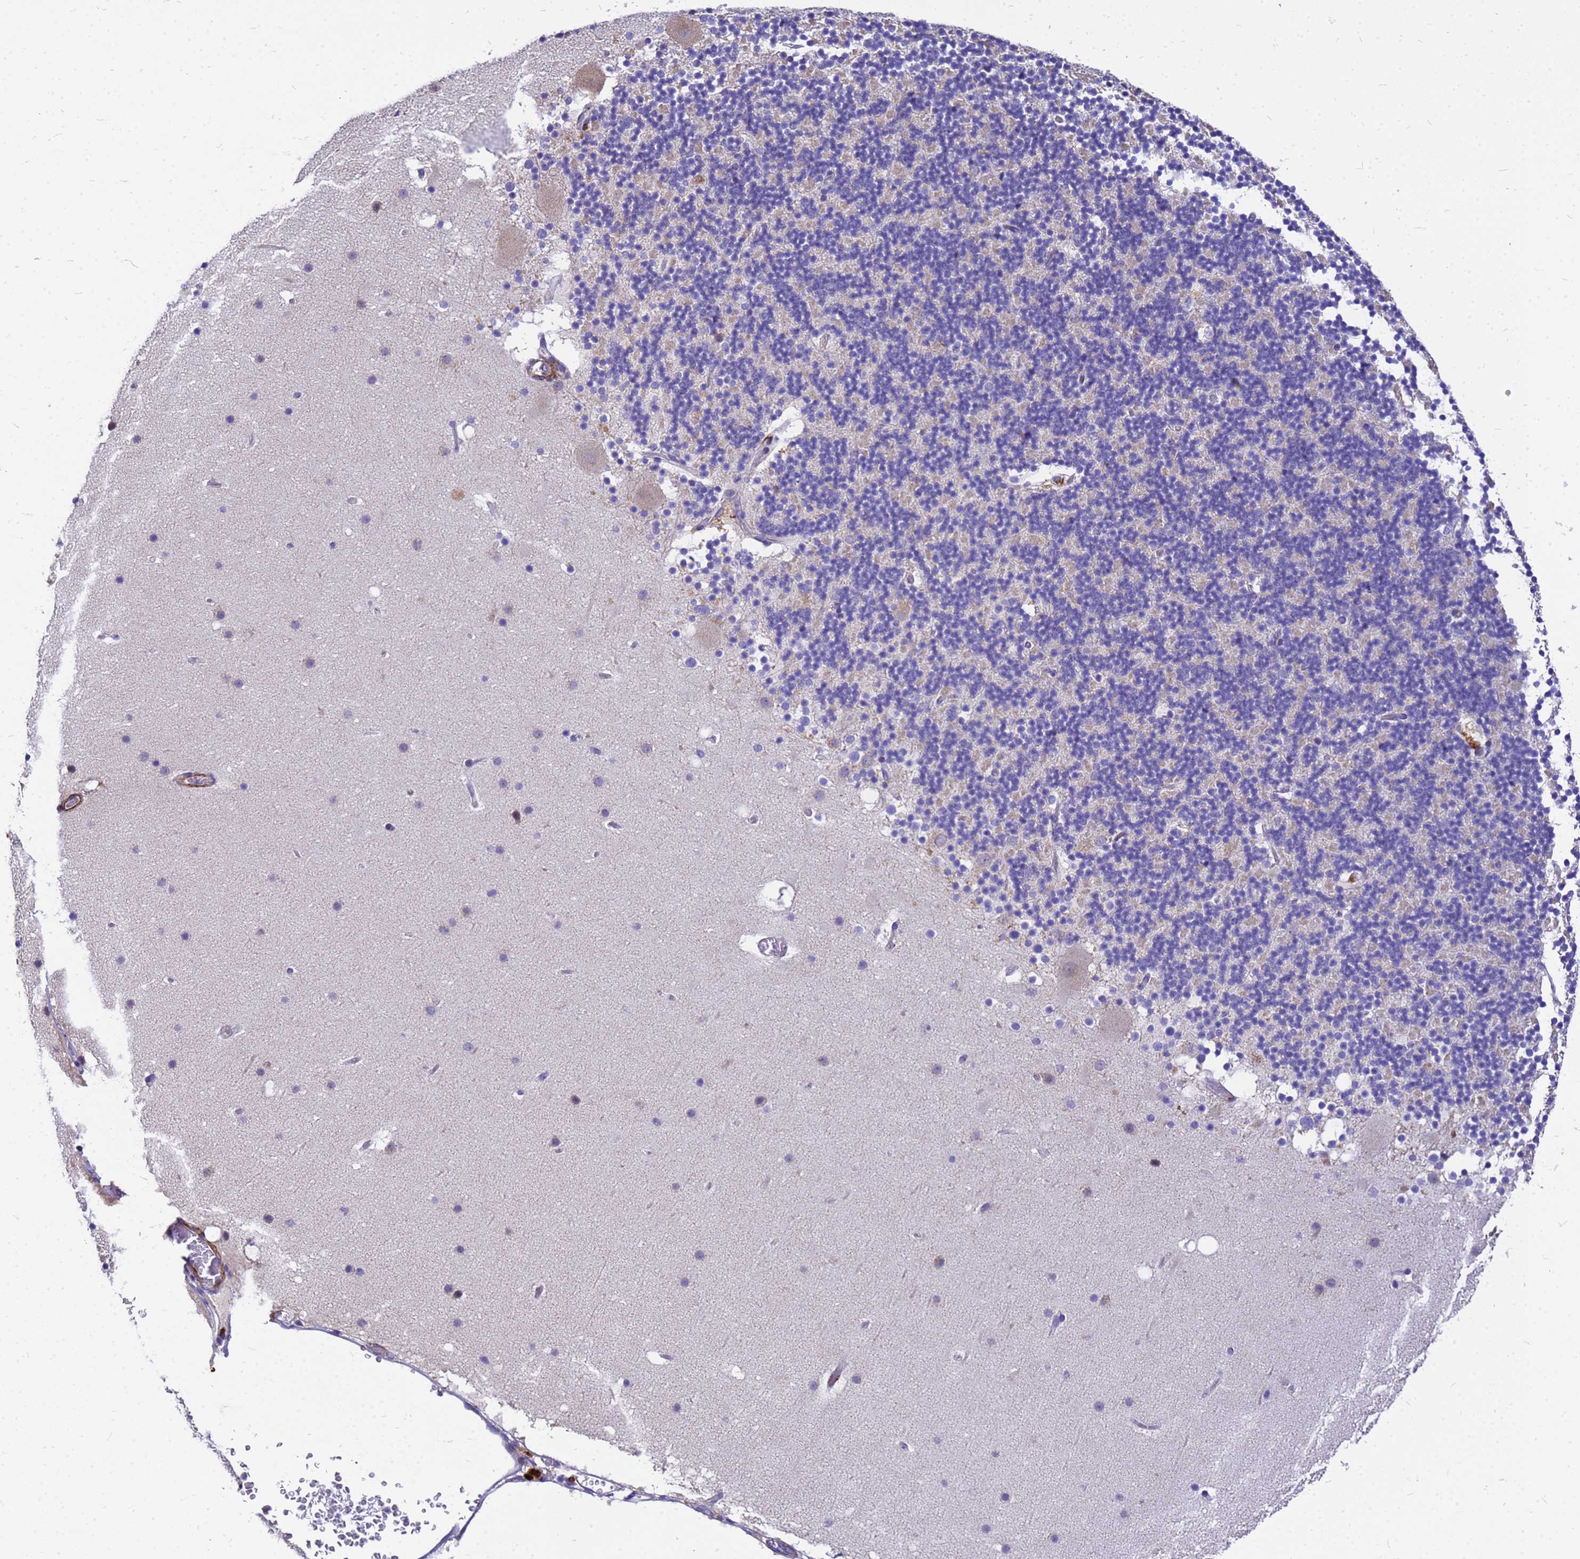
{"staining": {"intensity": "negative", "quantity": "none", "location": "none"}, "tissue": "cerebellum", "cell_type": "Cells in granular layer", "image_type": "normal", "snomed": [{"axis": "morphology", "description": "Normal tissue, NOS"}, {"axis": "topography", "description": "Cerebellum"}], "caption": "DAB immunohistochemical staining of normal human cerebellum reveals no significant positivity in cells in granular layer. (Immunohistochemistry, brightfield microscopy, high magnification).", "gene": "POP7", "patient": {"sex": "male", "age": 57}}